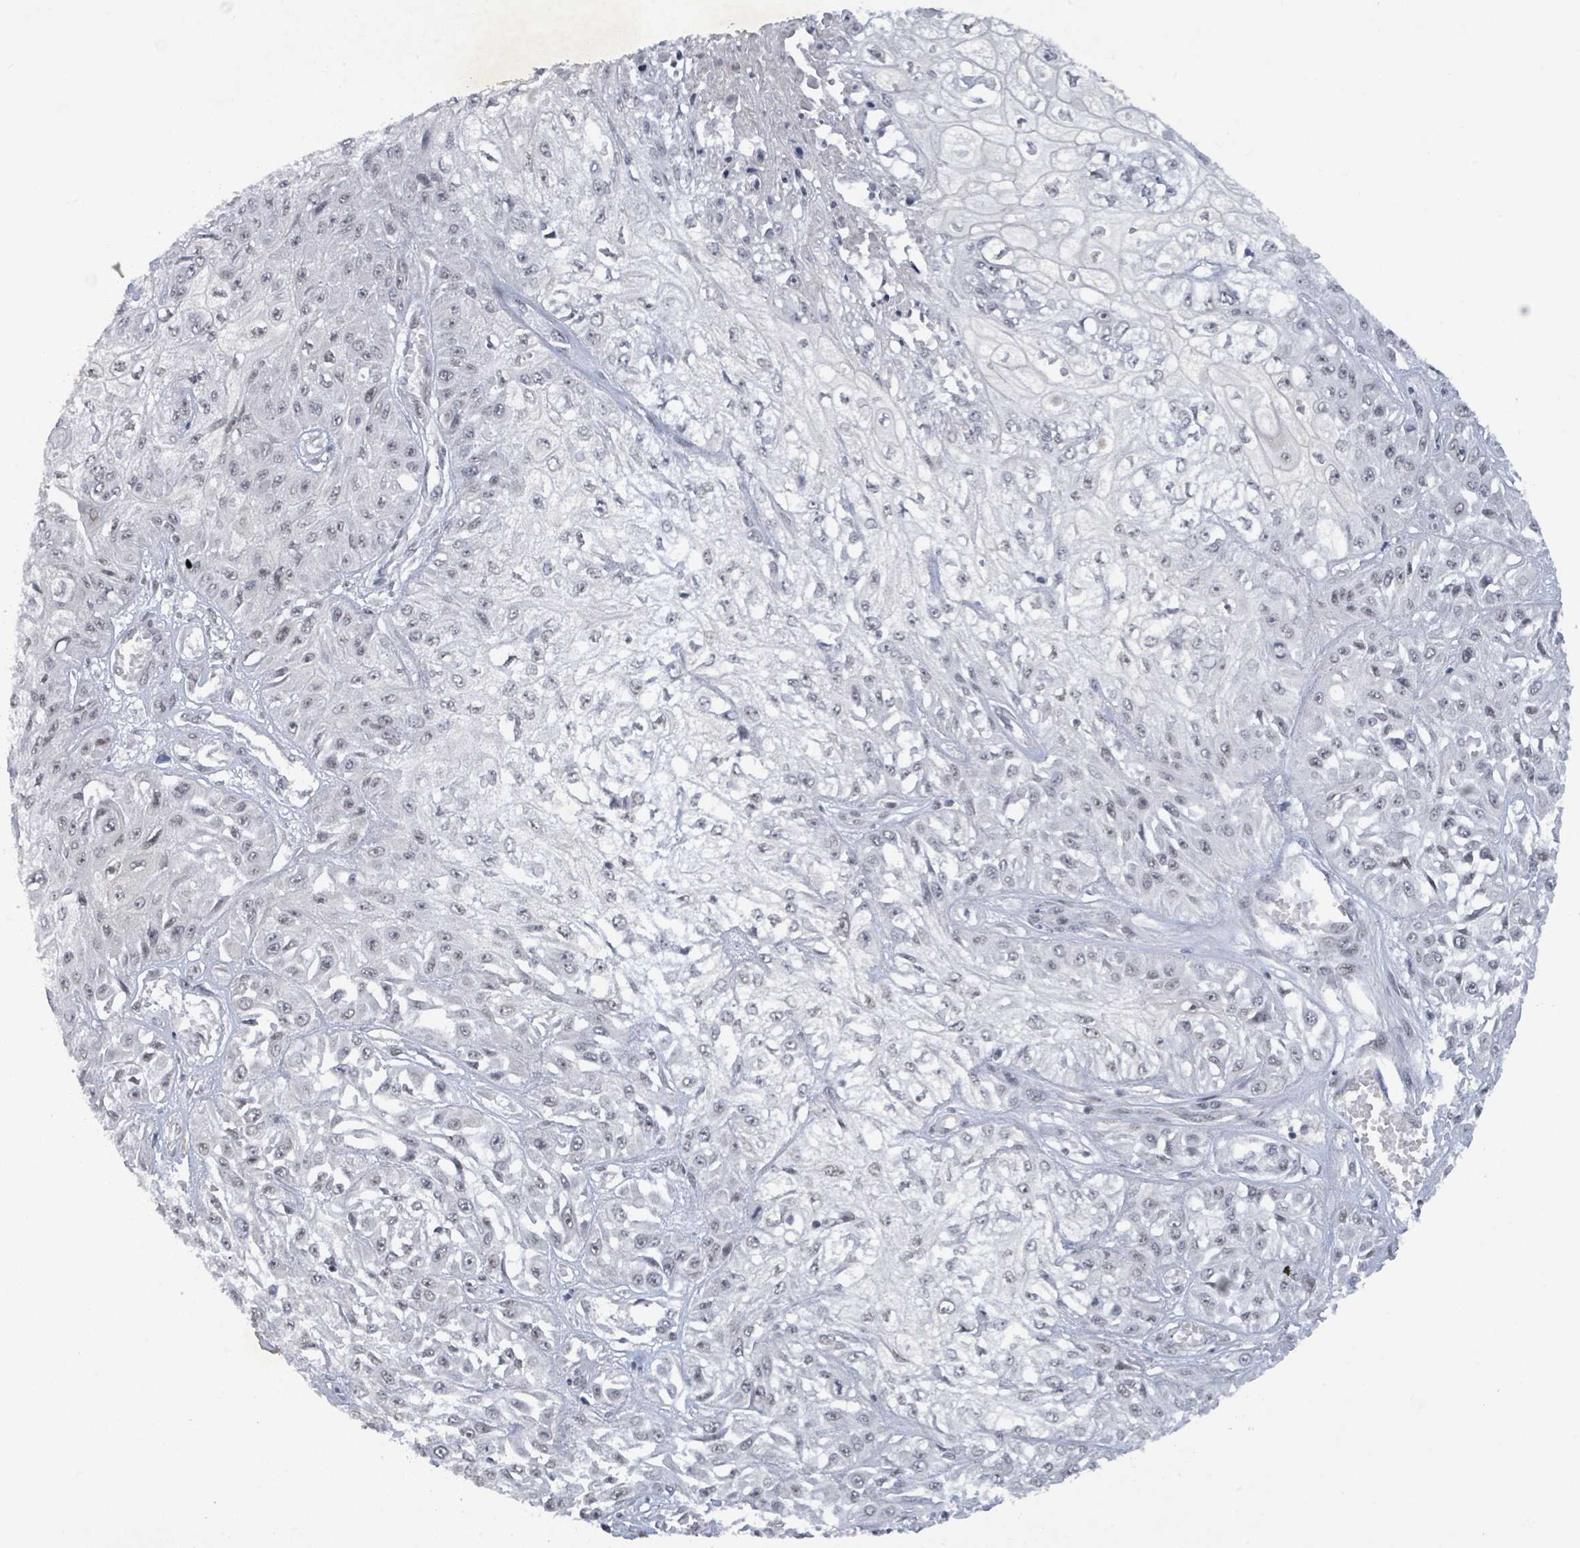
{"staining": {"intensity": "weak", "quantity": "<25%", "location": "nuclear"}, "tissue": "skin cancer", "cell_type": "Tumor cells", "image_type": "cancer", "snomed": [{"axis": "morphology", "description": "Squamous cell carcinoma, NOS"}, {"axis": "morphology", "description": "Squamous cell carcinoma, metastatic, NOS"}, {"axis": "topography", "description": "Skin"}, {"axis": "topography", "description": "Lymph node"}], "caption": "There is no significant positivity in tumor cells of skin squamous cell carcinoma. (DAB IHC, high magnification).", "gene": "BANP", "patient": {"sex": "male", "age": 75}}